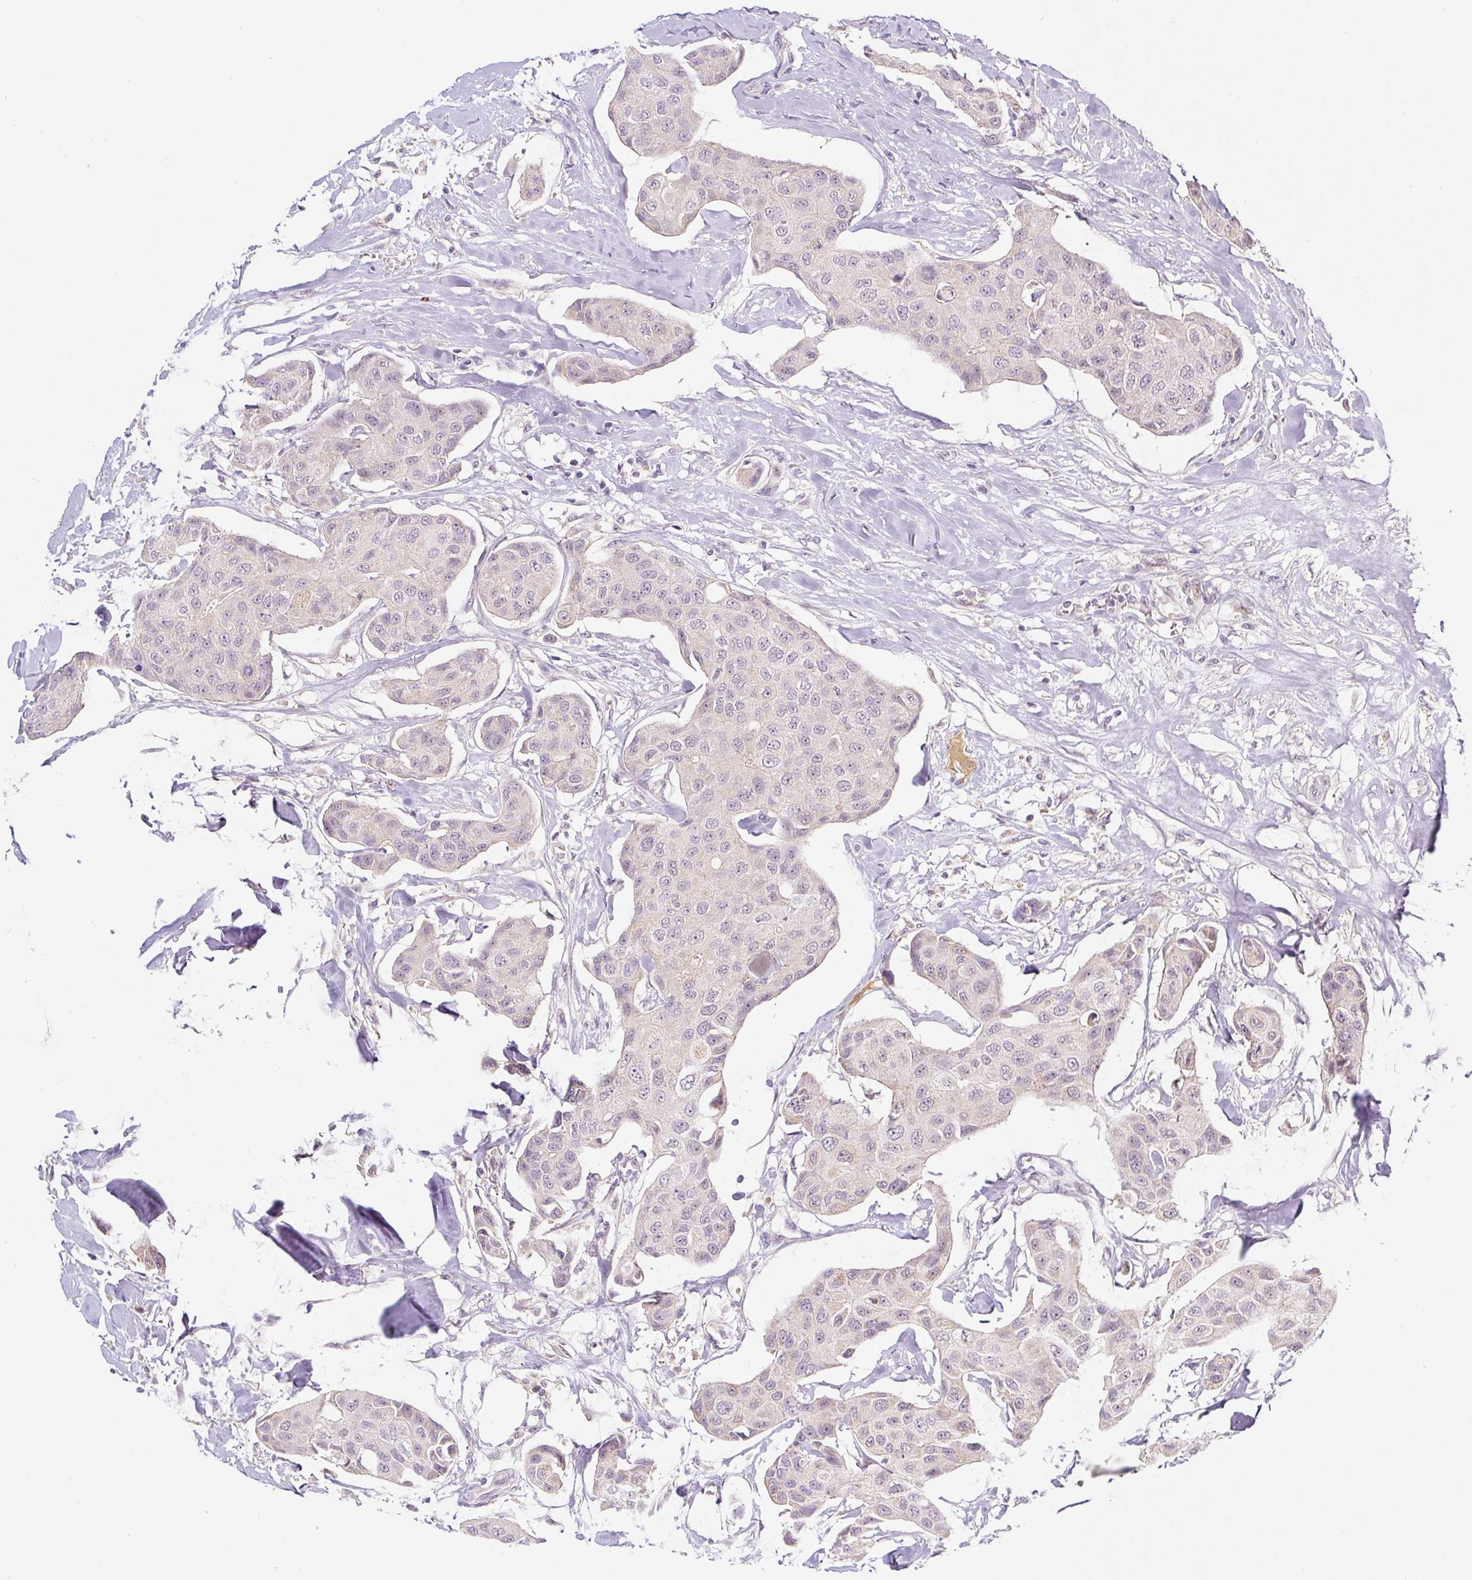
{"staining": {"intensity": "negative", "quantity": "none", "location": "none"}, "tissue": "breast cancer", "cell_type": "Tumor cells", "image_type": "cancer", "snomed": [{"axis": "morphology", "description": "Duct carcinoma"}, {"axis": "topography", "description": "Breast"}, {"axis": "topography", "description": "Lymph node"}], "caption": "Immunohistochemistry (IHC) micrograph of neoplastic tissue: human breast cancer (infiltrating ductal carcinoma) stained with DAB demonstrates no significant protein staining in tumor cells.", "gene": "PRKAA2", "patient": {"sex": "female", "age": 80}}